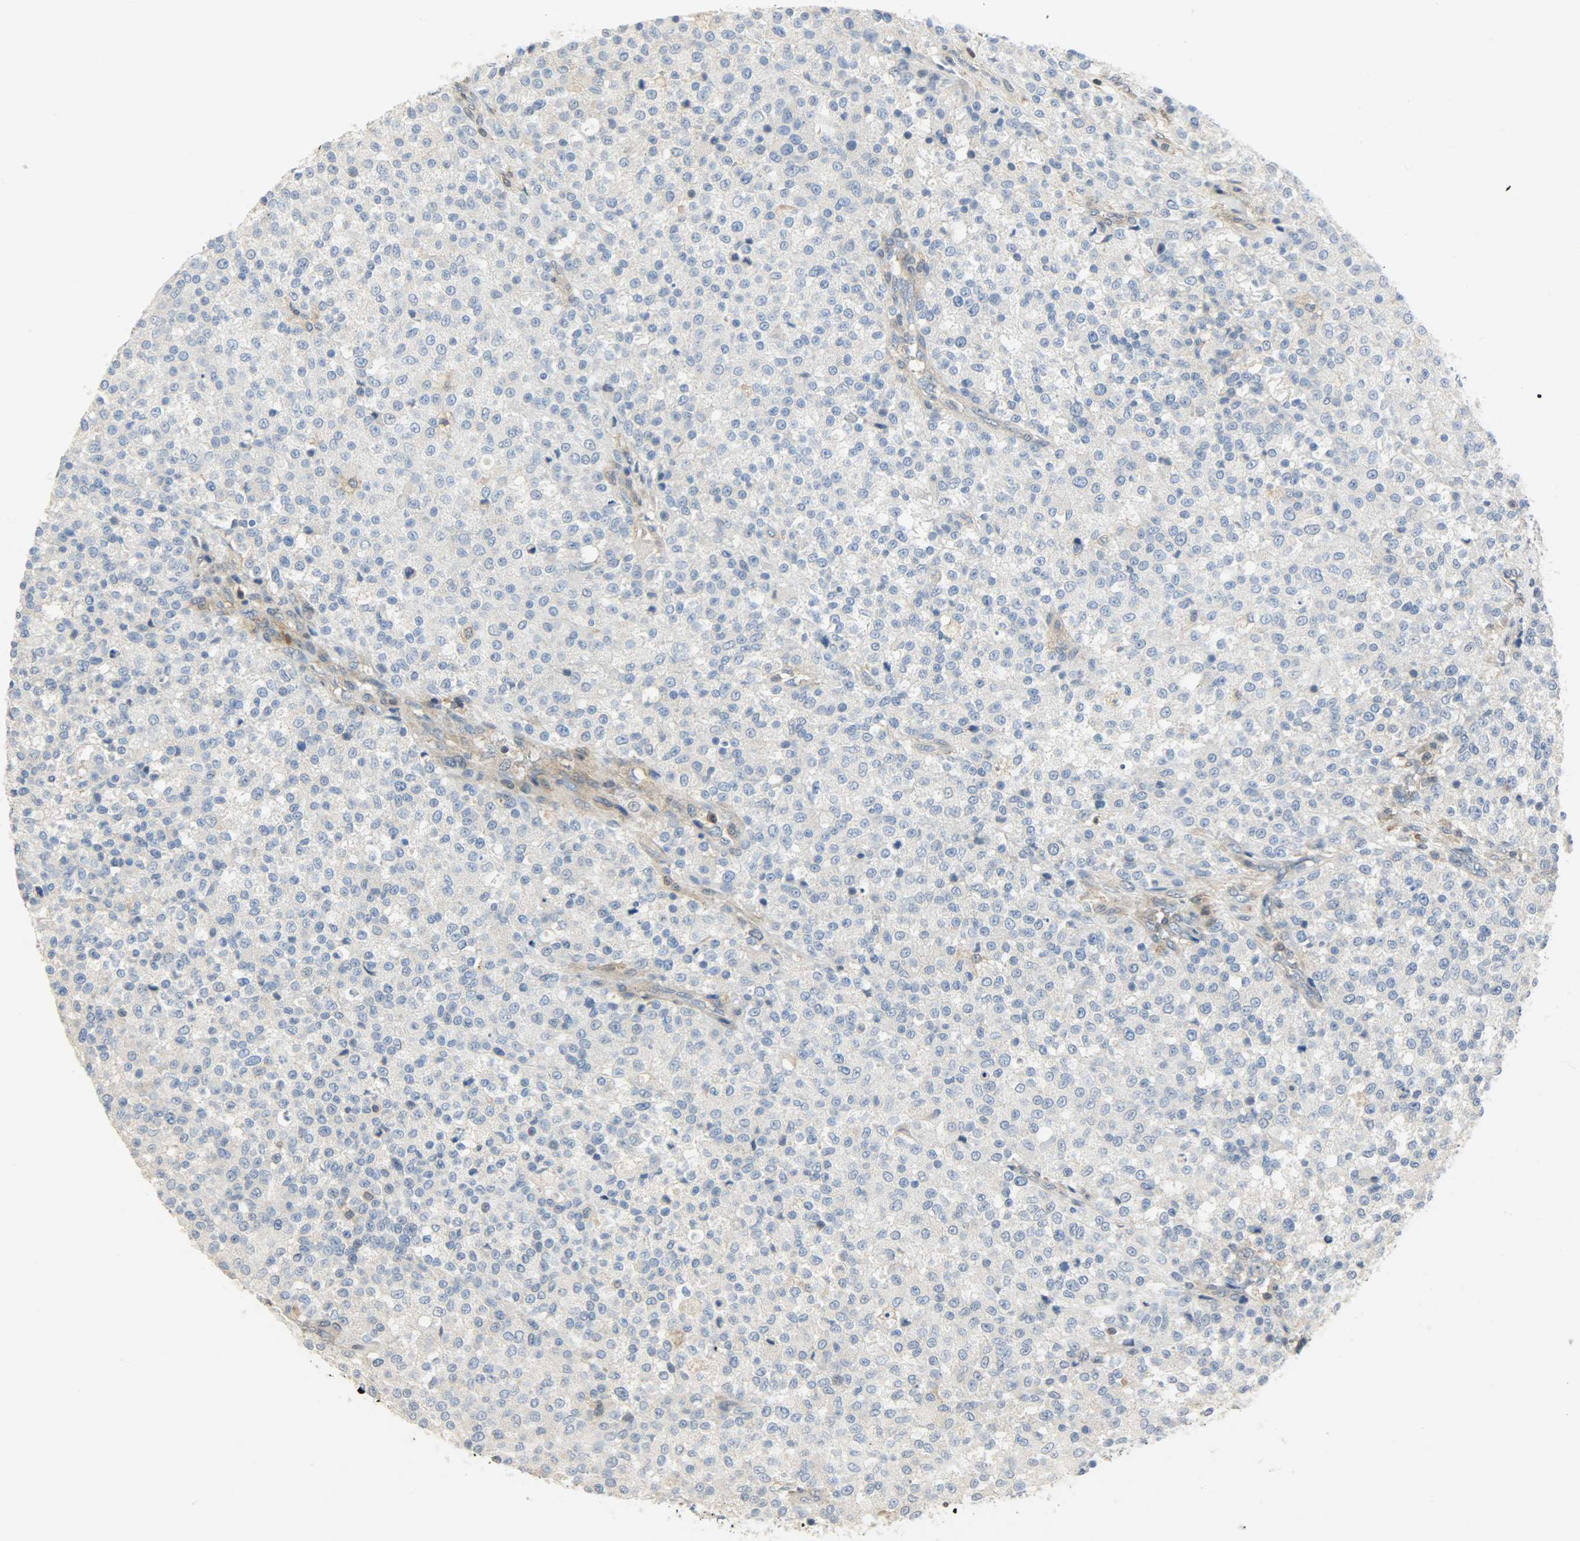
{"staining": {"intensity": "negative", "quantity": "none", "location": "none"}, "tissue": "testis cancer", "cell_type": "Tumor cells", "image_type": "cancer", "snomed": [{"axis": "morphology", "description": "Seminoma, NOS"}, {"axis": "topography", "description": "Testis"}], "caption": "Testis cancer was stained to show a protein in brown. There is no significant staining in tumor cells.", "gene": "TRIM21", "patient": {"sex": "male", "age": 59}}